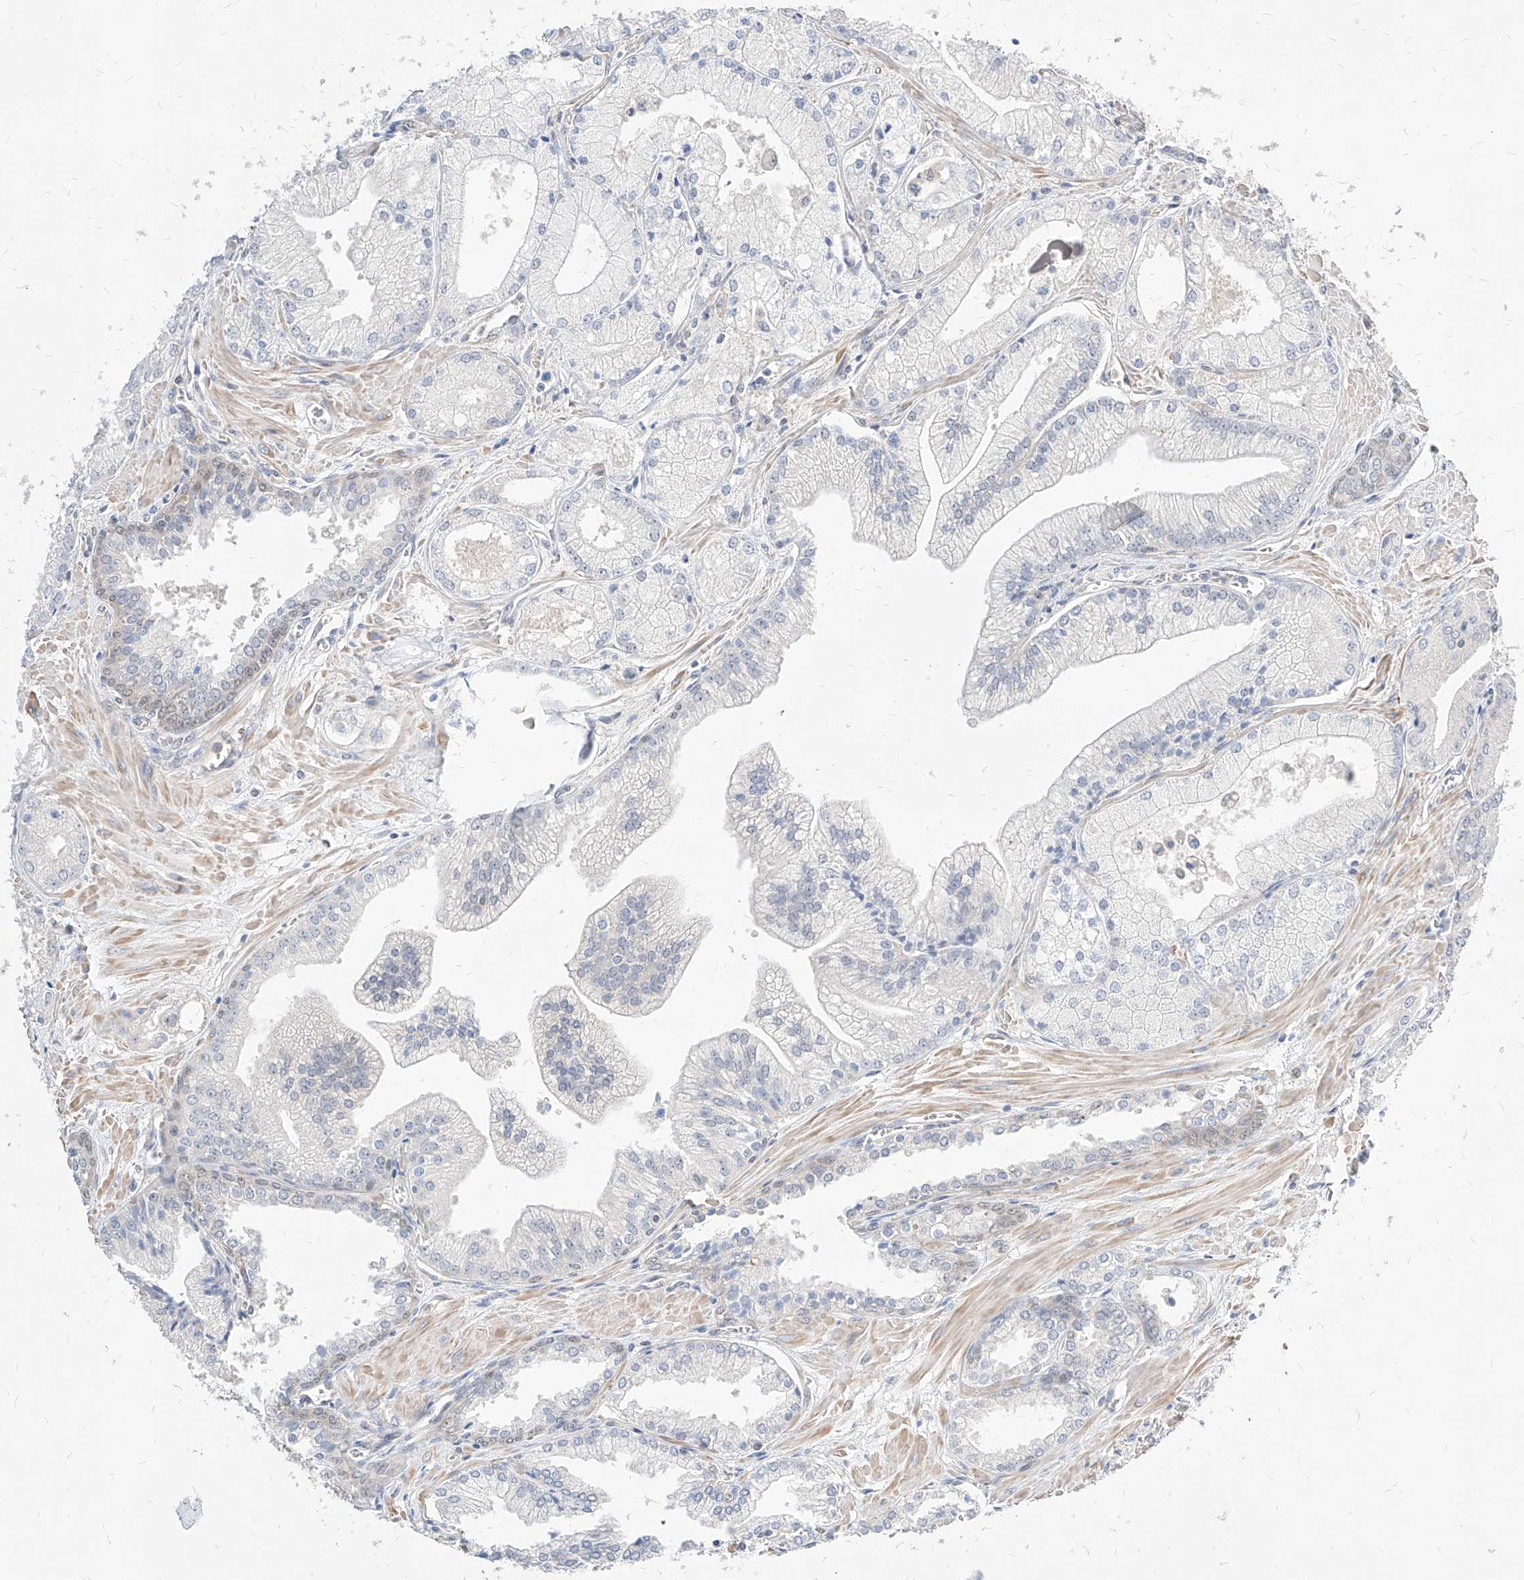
{"staining": {"intensity": "negative", "quantity": "none", "location": "none"}, "tissue": "prostate cancer", "cell_type": "Tumor cells", "image_type": "cancer", "snomed": [{"axis": "morphology", "description": "Adenocarcinoma, Low grade"}, {"axis": "topography", "description": "Prostate"}], "caption": "Photomicrograph shows no significant protein positivity in tumor cells of low-grade adenocarcinoma (prostate).", "gene": "TSNAX", "patient": {"sex": "male", "age": 67}}